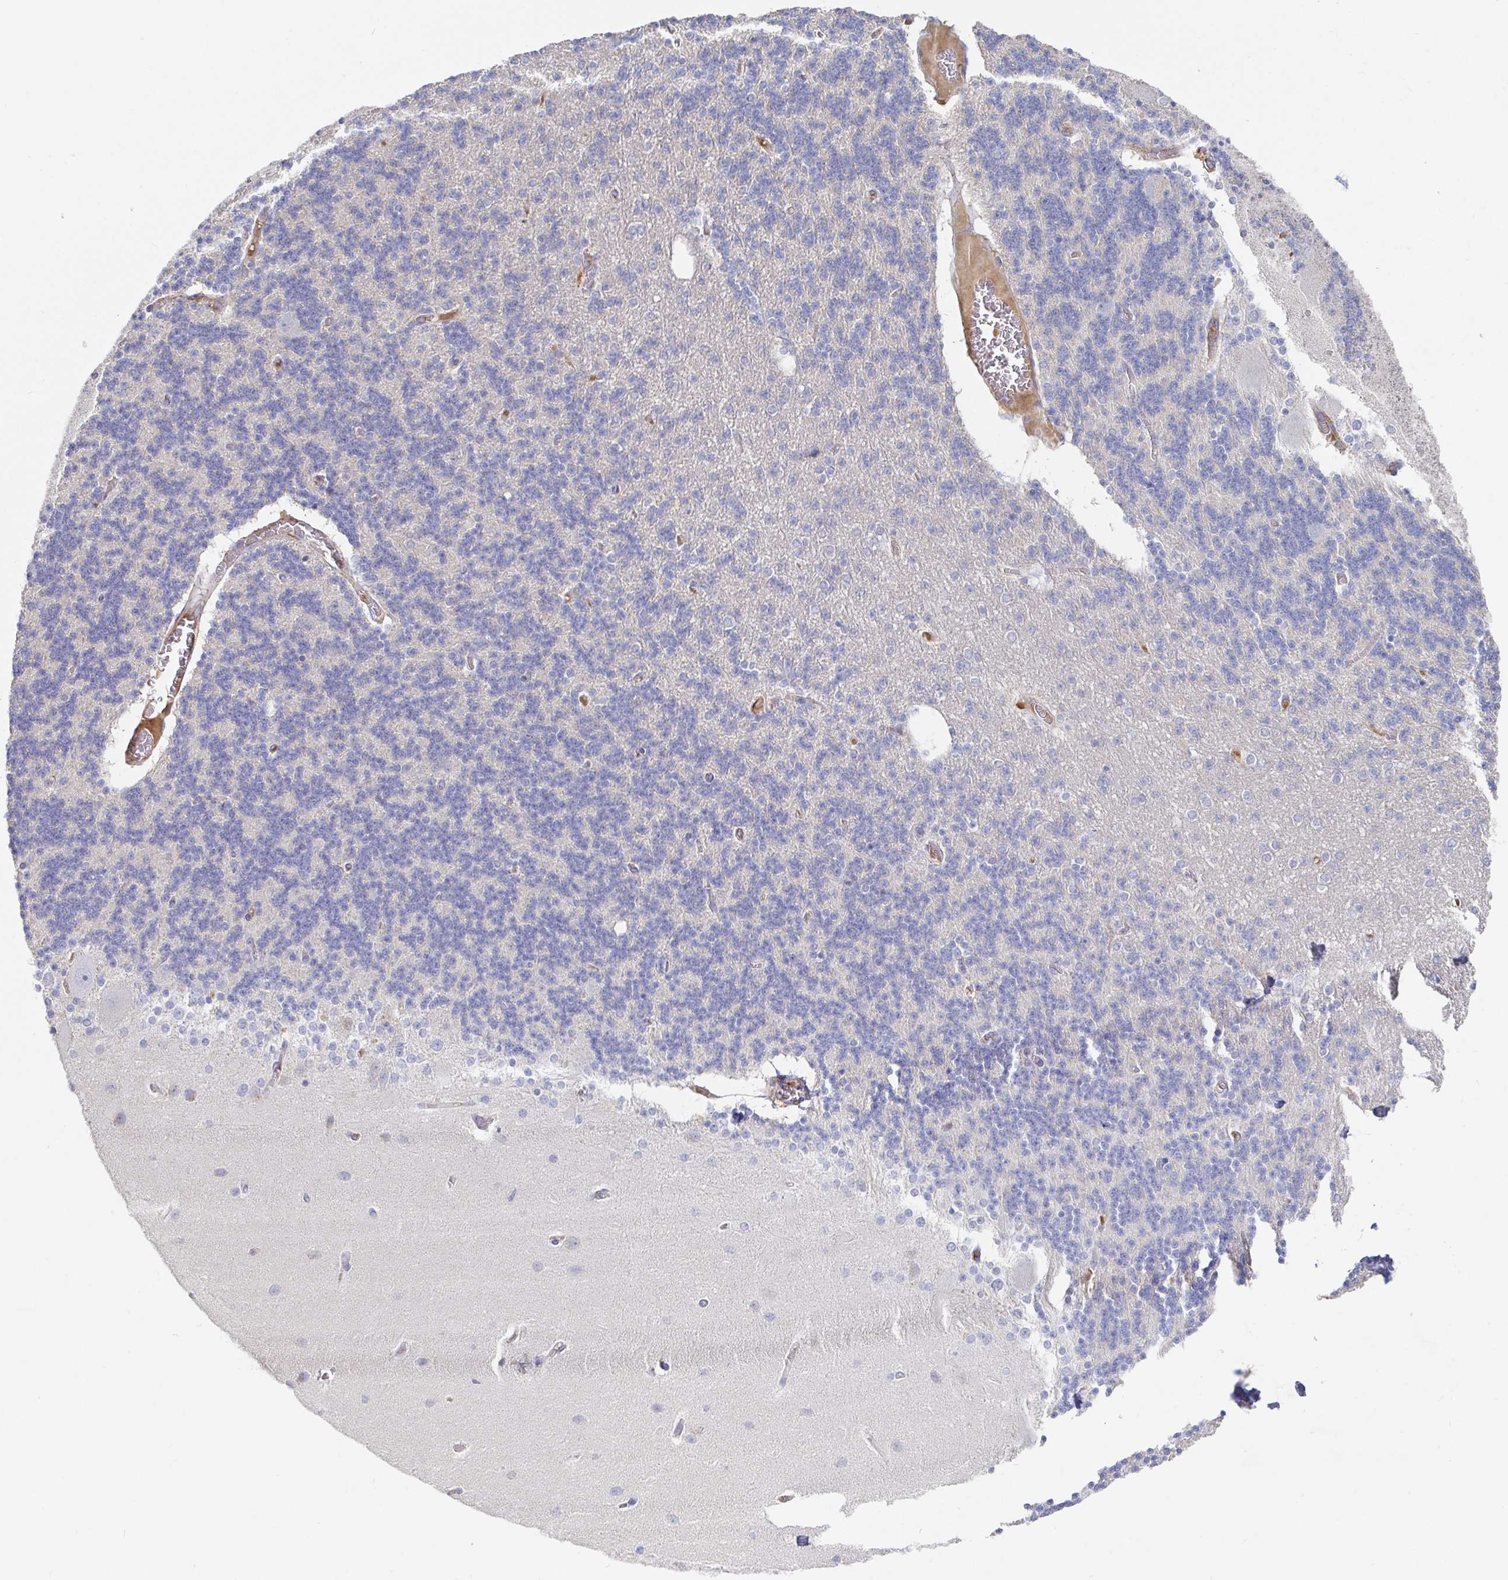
{"staining": {"intensity": "negative", "quantity": "none", "location": "none"}, "tissue": "cerebellum", "cell_type": "Cells in granular layer", "image_type": "normal", "snomed": [{"axis": "morphology", "description": "Normal tissue, NOS"}, {"axis": "topography", "description": "Cerebellum"}], "caption": "An immunohistochemistry histopathology image of normal cerebellum is shown. There is no staining in cells in granular layer of cerebellum.", "gene": "IRAK2", "patient": {"sex": "female", "age": 54}}